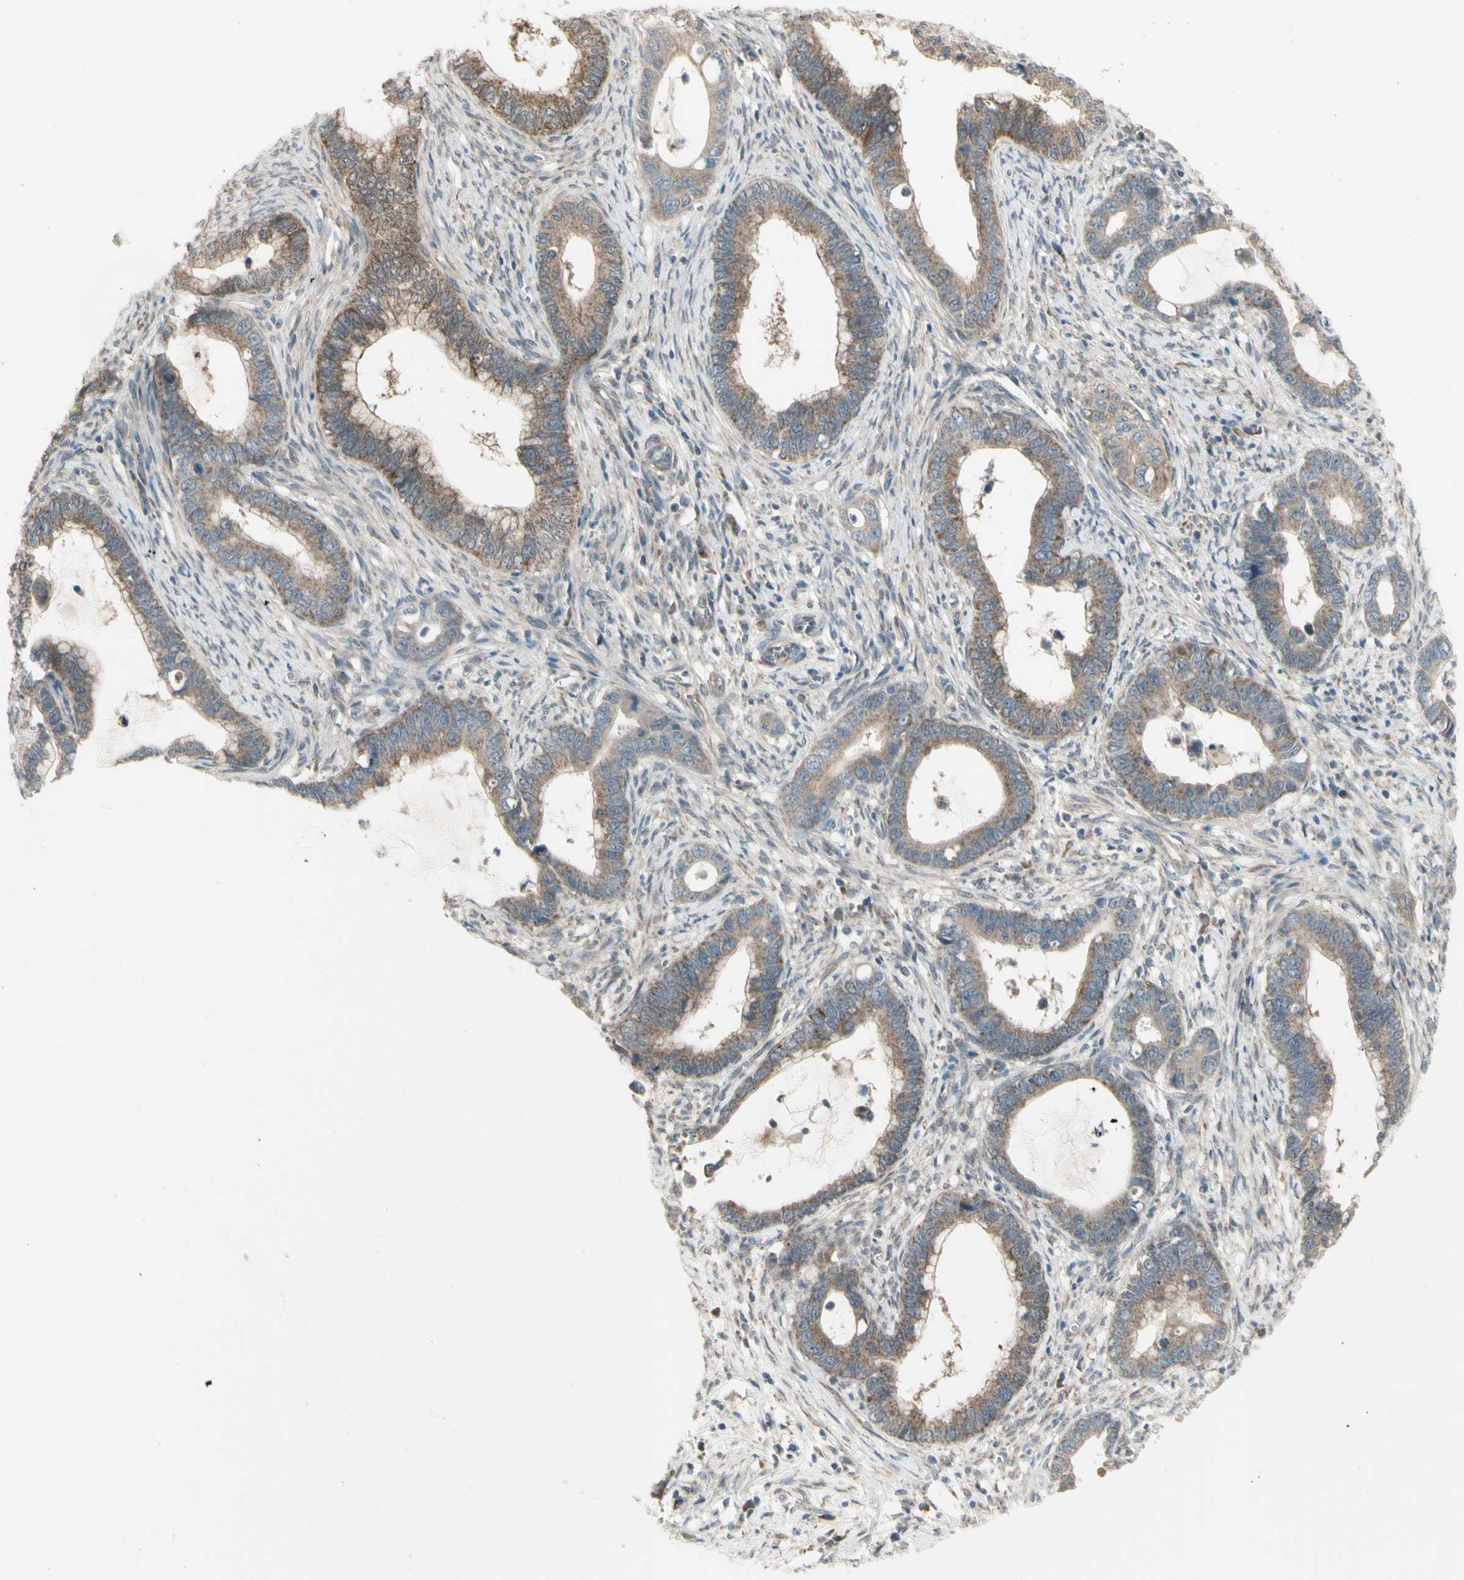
{"staining": {"intensity": "weak", "quantity": "25%-75%", "location": "cytoplasmic/membranous"}, "tissue": "cervical cancer", "cell_type": "Tumor cells", "image_type": "cancer", "snomed": [{"axis": "morphology", "description": "Adenocarcinoma, NOS"}, {"axis": "topography", "description": "Cervix"}], "caption": "Immunohistochemical staining of cervical adenocarcinoma exhibits weak cytoplasmic/membranous protein expression in about 25%-75% of tumor cells.", "gene": "NAXD", "patient": {"sex": "female", "age": 44}}